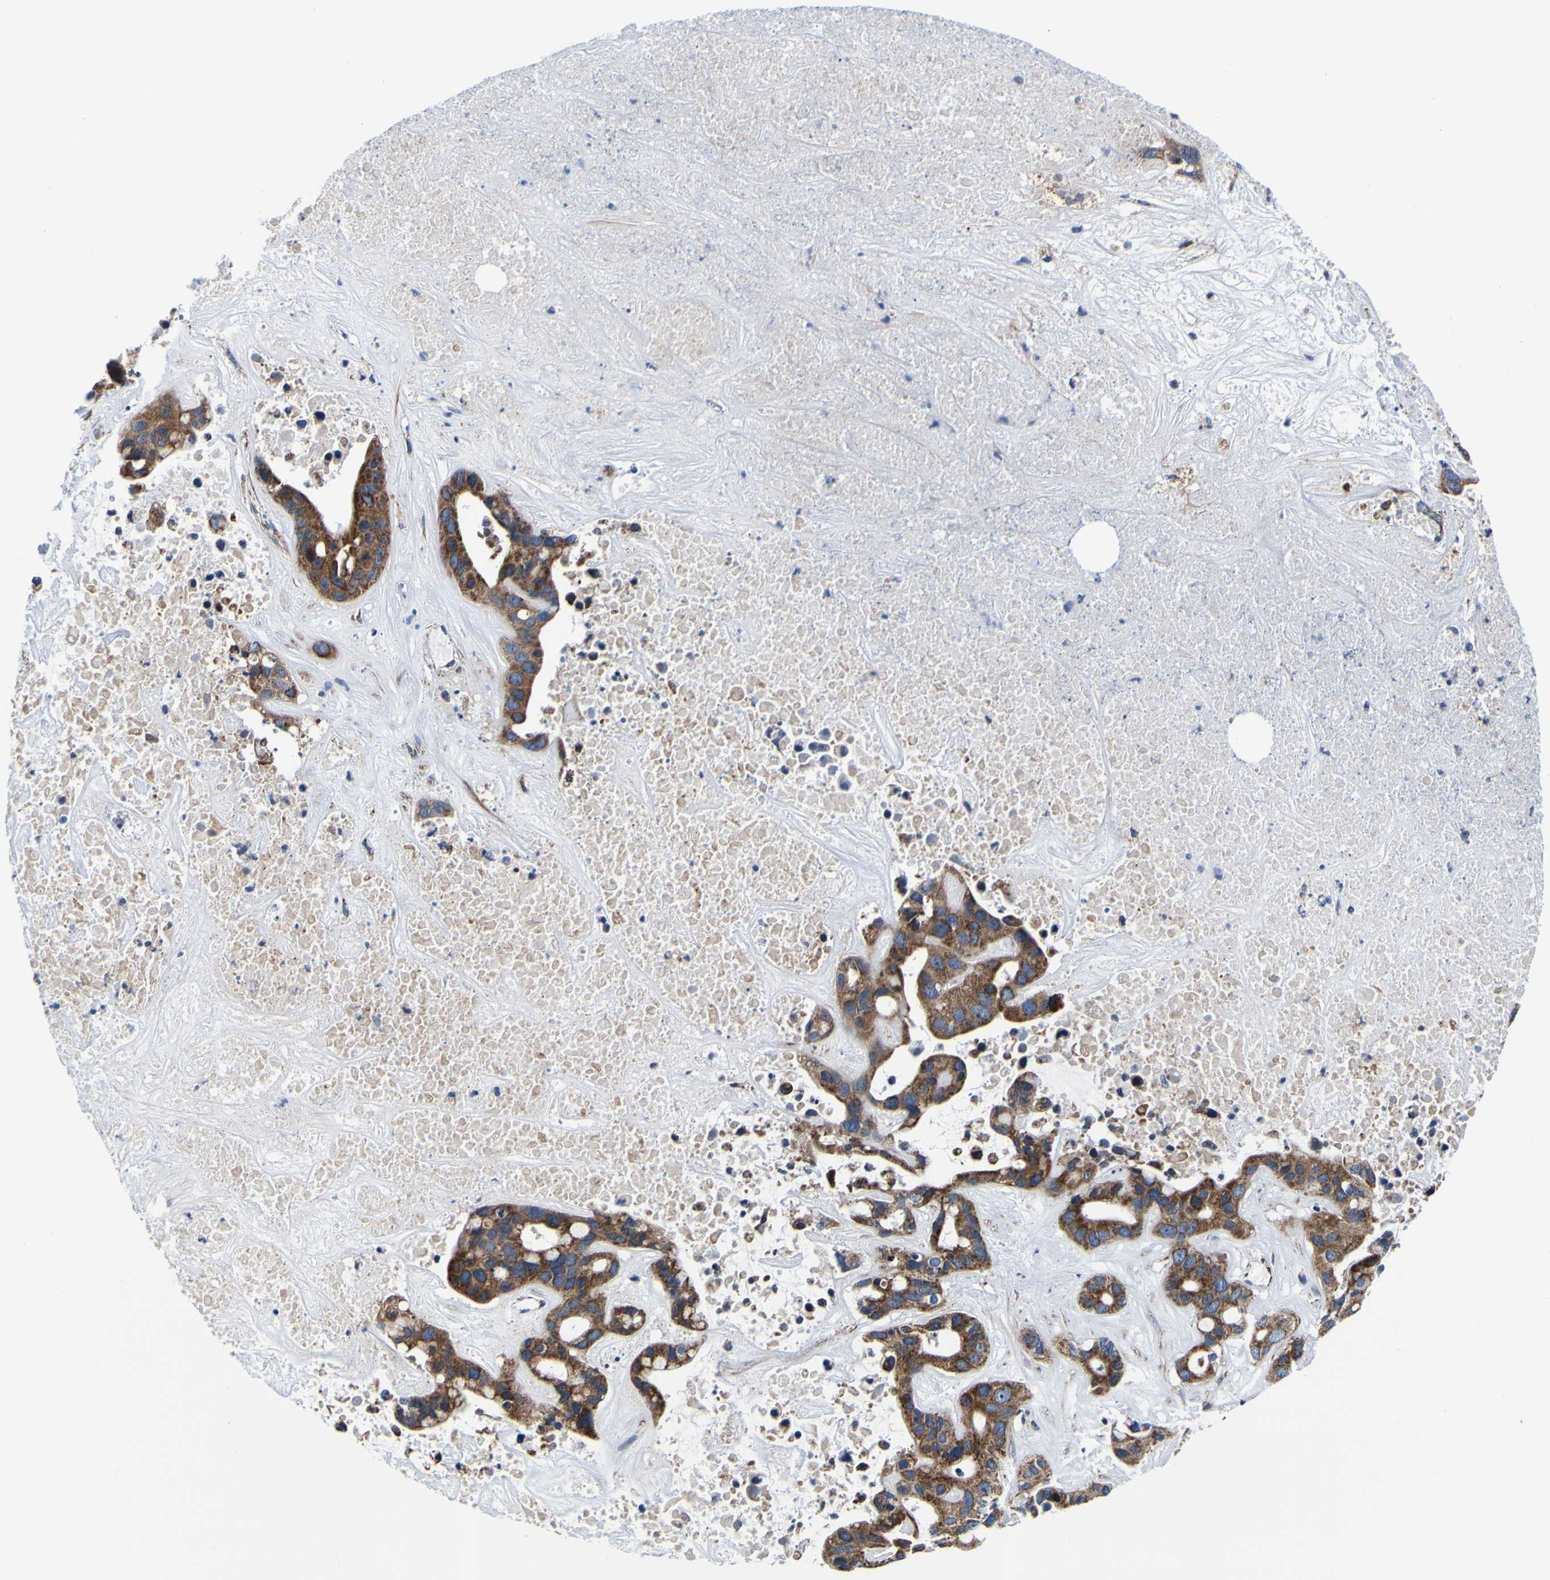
{"staining": {"intensity": "strong", "quantity": ">75%", "location": "cytoplasmic/membranous"}, "tissue": "liver cancer", "cell_type": "Tumor cells", "image_type": "cancer", "snomed": [{"axis": "morphology", "description": "Cholangiocarcinoma"}, {"axis": "topography", "description": "Liver"}], "caption": "A high amount of strong cytoplasmic/membranous positivity is appreciated in approximately >75% of tumor cells in liver cancer (cholangiocarcinoma) tissue.", "gene": "PTRH2", "patient": {"sex": "female", "age": 65}}